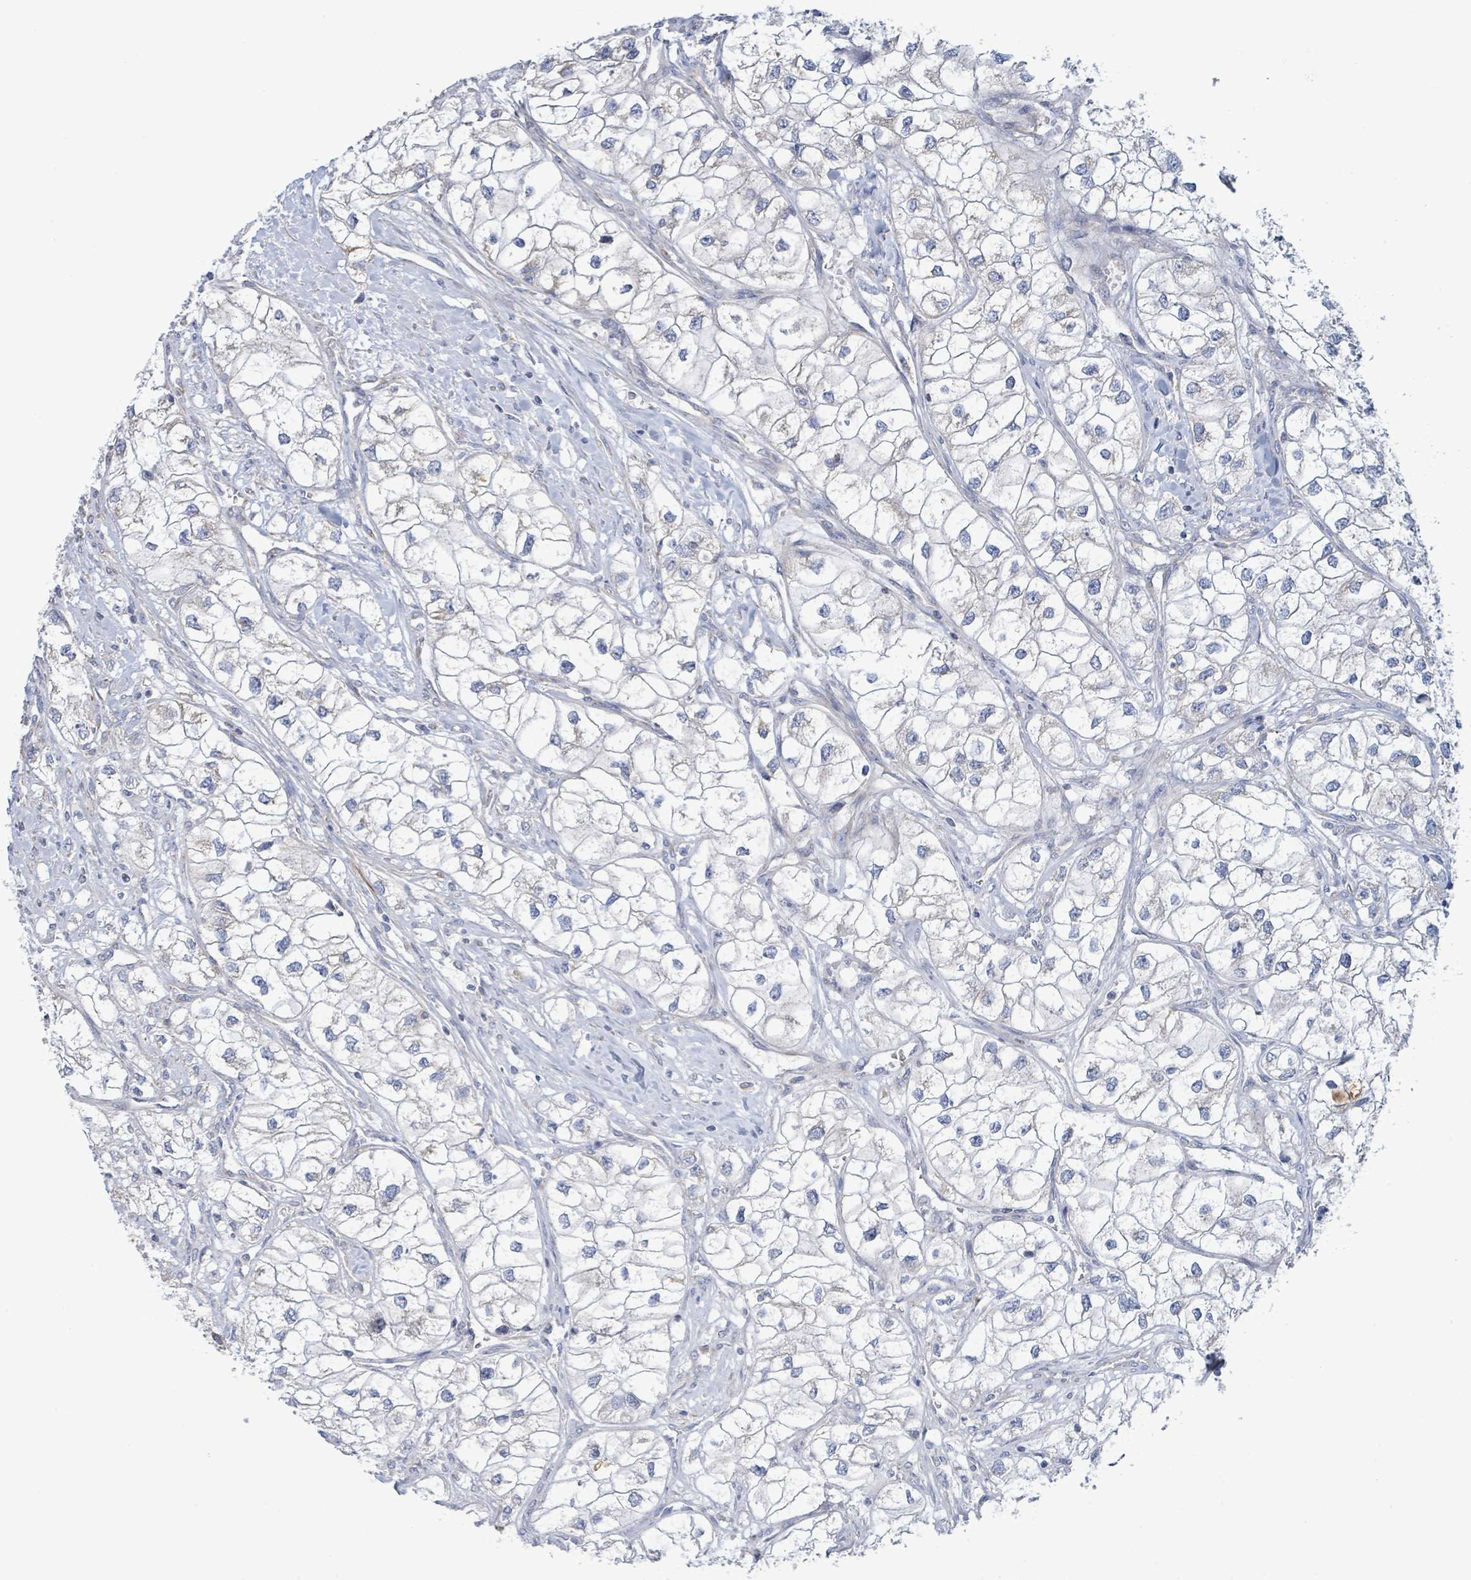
{"staining": {"intensity": "negative", "quantity": "none", "location": "none"}, "tissue": "renal cancer", "cell_type": "Tumor cells", "image_type": "cancer", "snomed": [{"axis": "morphology", "description": "Adenocarcinoma, NOS"}, {"axis": "topography", "description": "Kidney"}], "caption": "This is an immunohistochemistry image of renal cancer (adenocarcinoma). There is no staining in tumor cells.", "gene": "ALG12", "patient": {"sex": "male", "age": 59}}